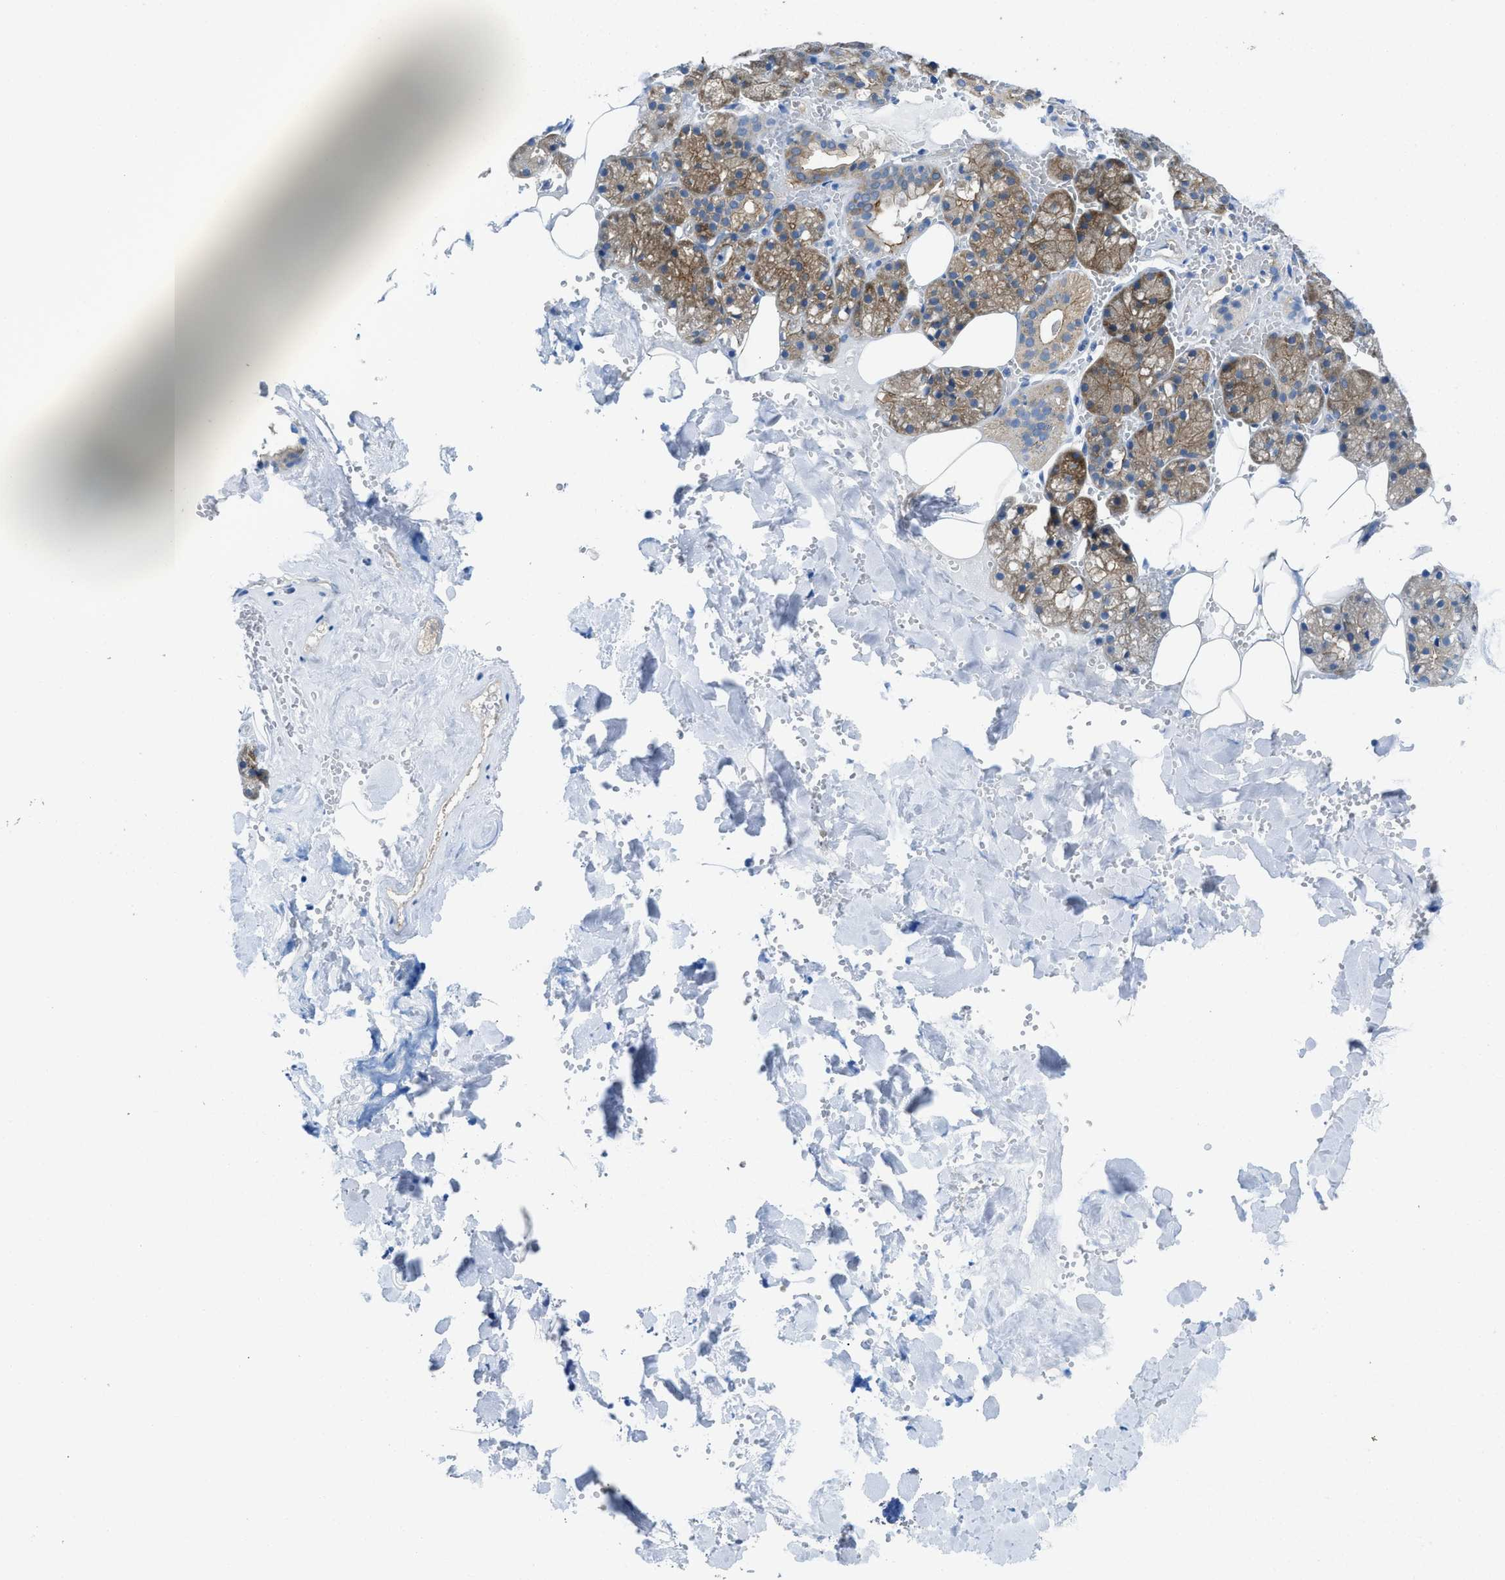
{"staining": {"intensity": "moderate", "quantity": ">75%", "location": "cytoplasmic/membranous"}, "tissue": "salivary gland", "cell_type": "Glandular cells", "image_type": "normal", "snomed": [{"axis": "morphology", "description": "Normal tissue, NOS"}, {"axis": "topography", "description": "Salivary gland"}], "caption": "IHC image of unremarkable salivary gland: salivary gland stained using immunohistochemistry exhibits medium levels of moderate protein expression localized specifically in the cytoplasmic/membranous of glandular cells, appearing as a cytoplasmic/membranous brown color.", "gene": "PDLIM5", "patient": {"sex": "male", "age": 62}}